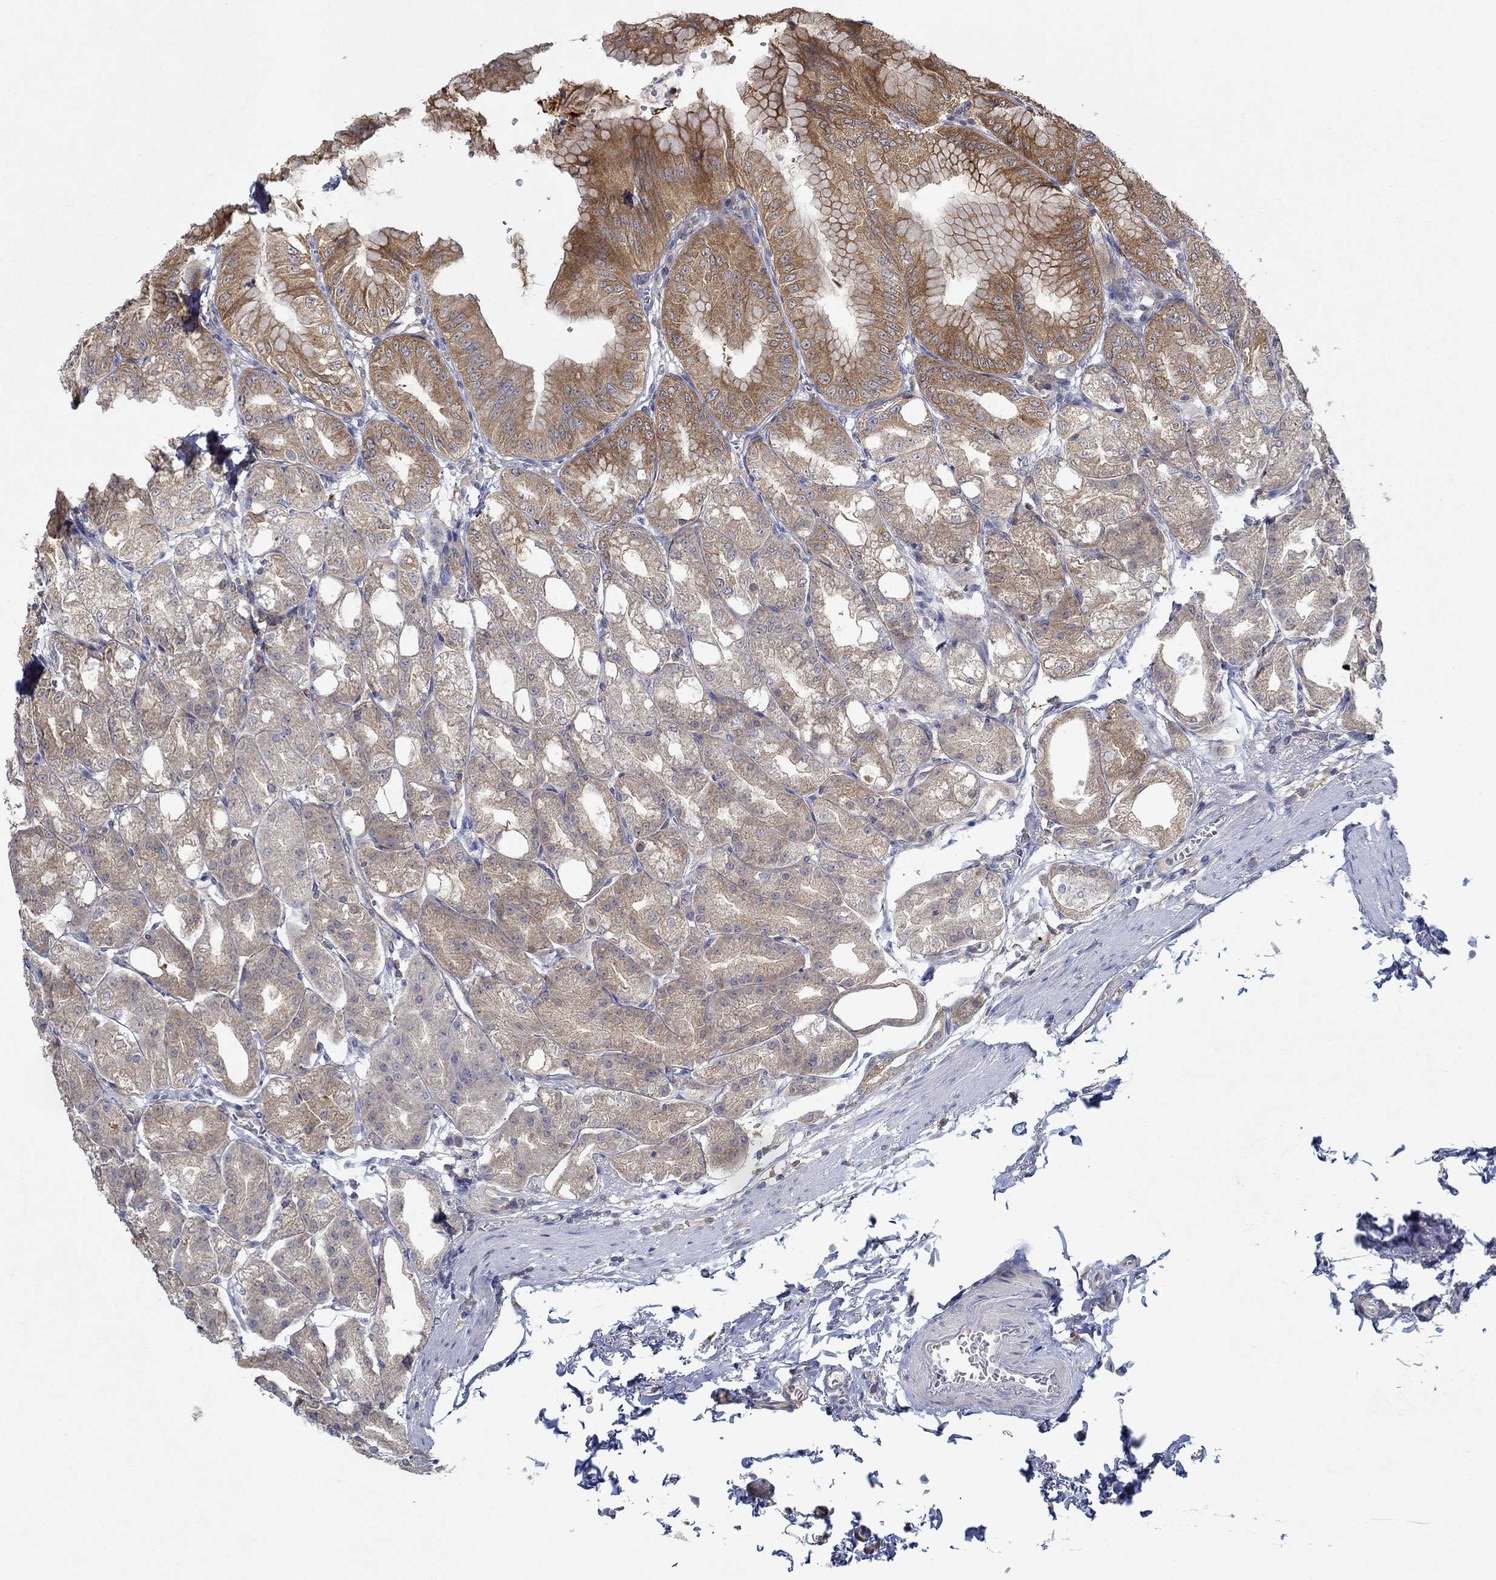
{"staining": {"intensity": "moderate", "quantity": "25%-75%", "location": "cytoplasmic/membranous"}, "tissue": "stomach", "cell_type": "Glandular cells", "image_type": "normal", "snomed": [{"axis": "morphology", "description": "Normal tissue, NOS"}, {"axis": "topography", "description": "Stomach"}], "caption": "The immunohistochemical stain highlights moderate cytoplasmic/membranous expression in glandular cells of benign stomach.", "gene": "MTHFR", "patient": {"sex": "male", "age": 71}}